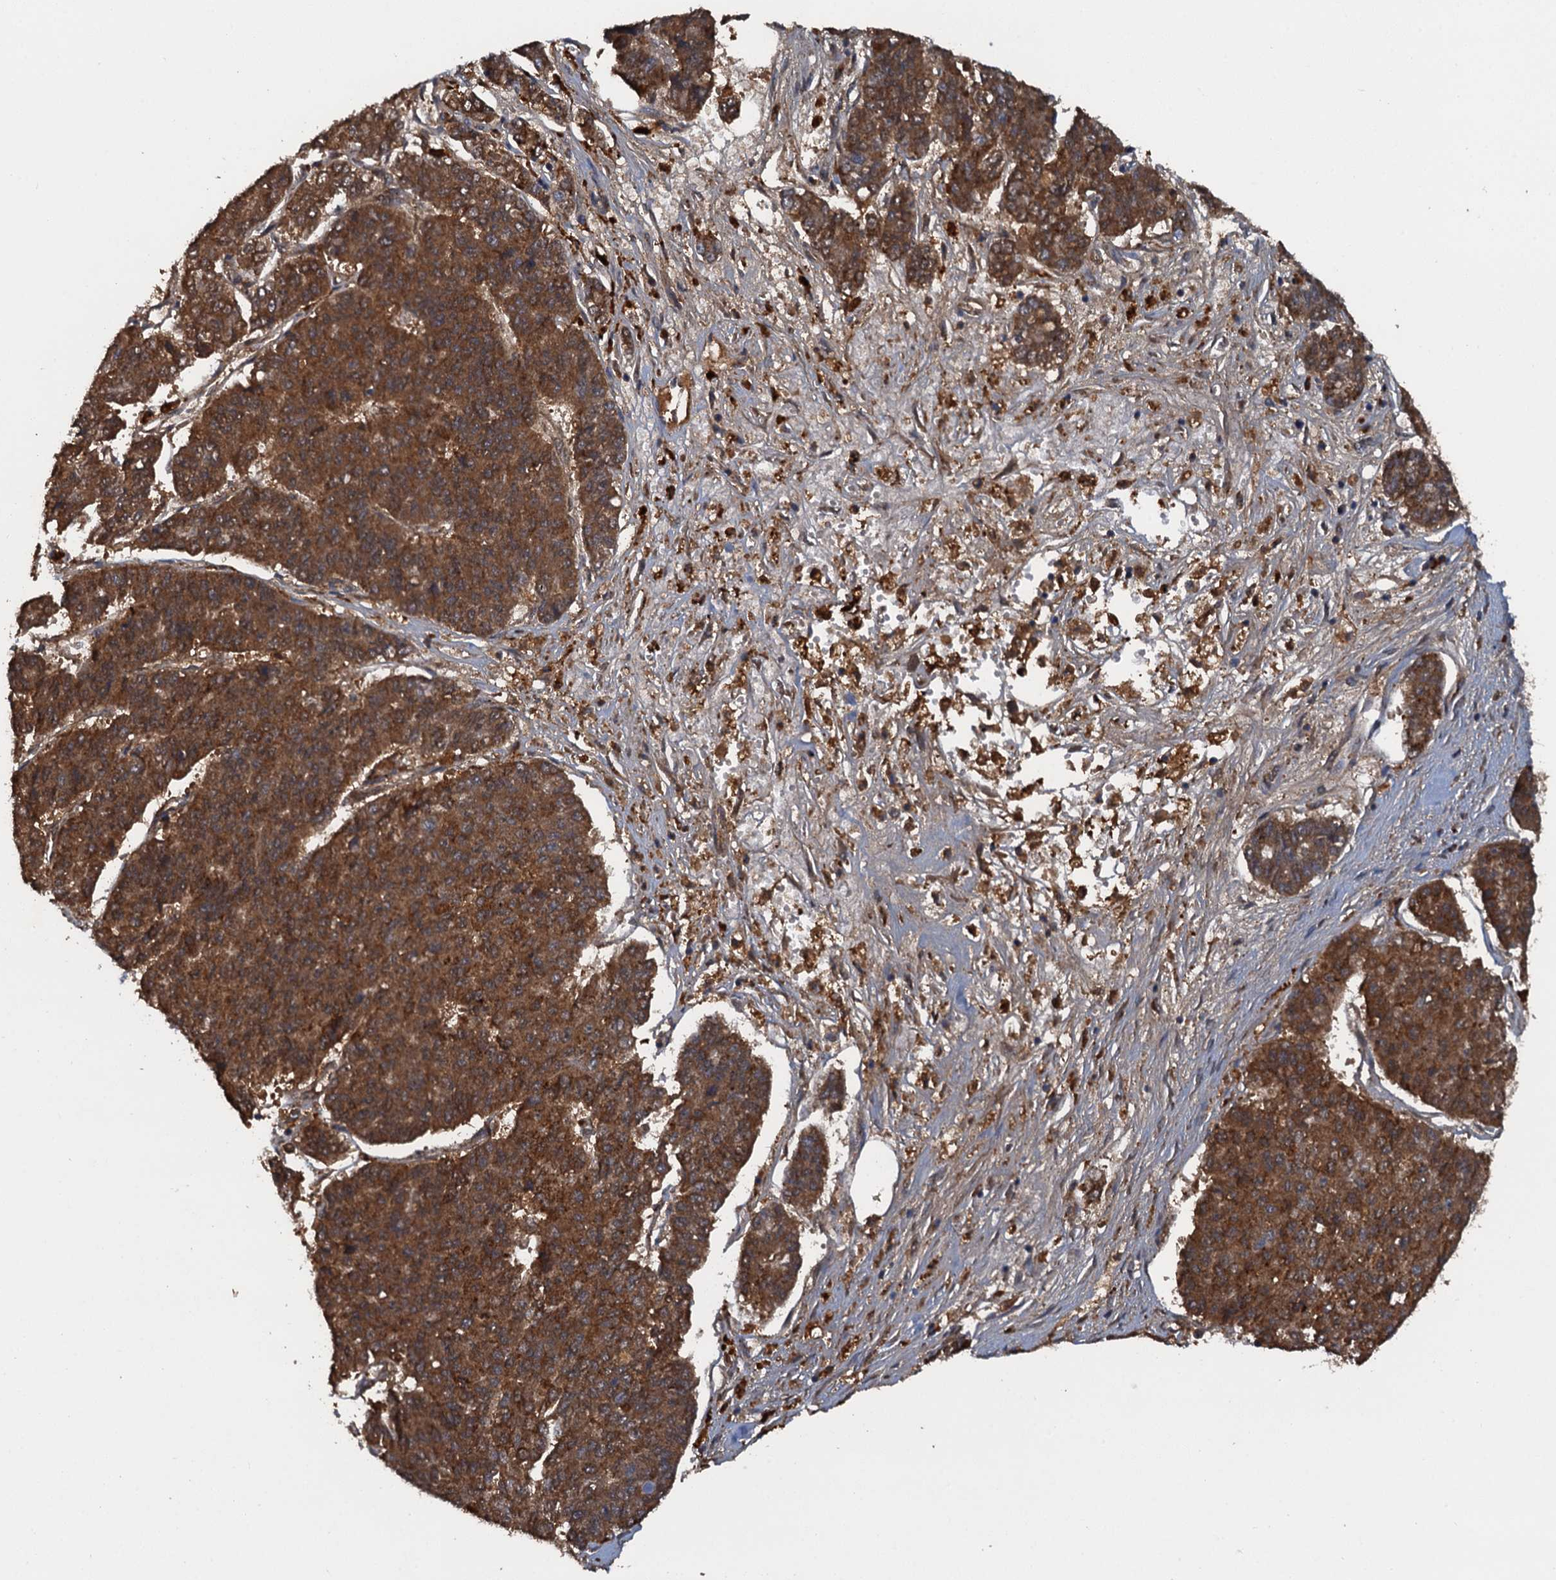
{"staining": {"intensity": "strong", "quantity": ">75%", "location": "cytoplasmic/membranous"}, "tissue": "pancreatic cancer", "cell_type": "Tumor cells", "image_type": "cancer", "snomed": [{"axis": "morphology", "description": "Adenocarcinoma, NOS"}, {"axis": "topography", "description": "Pancreas"}], "caption": "Tumor cells show high levels of strong cytoplasmic/membranous expression in approximately >75% of cells in human pancreatic cancer.", "gene": "HAPLN3", "patient": {"sex": "male", "age": 50}}